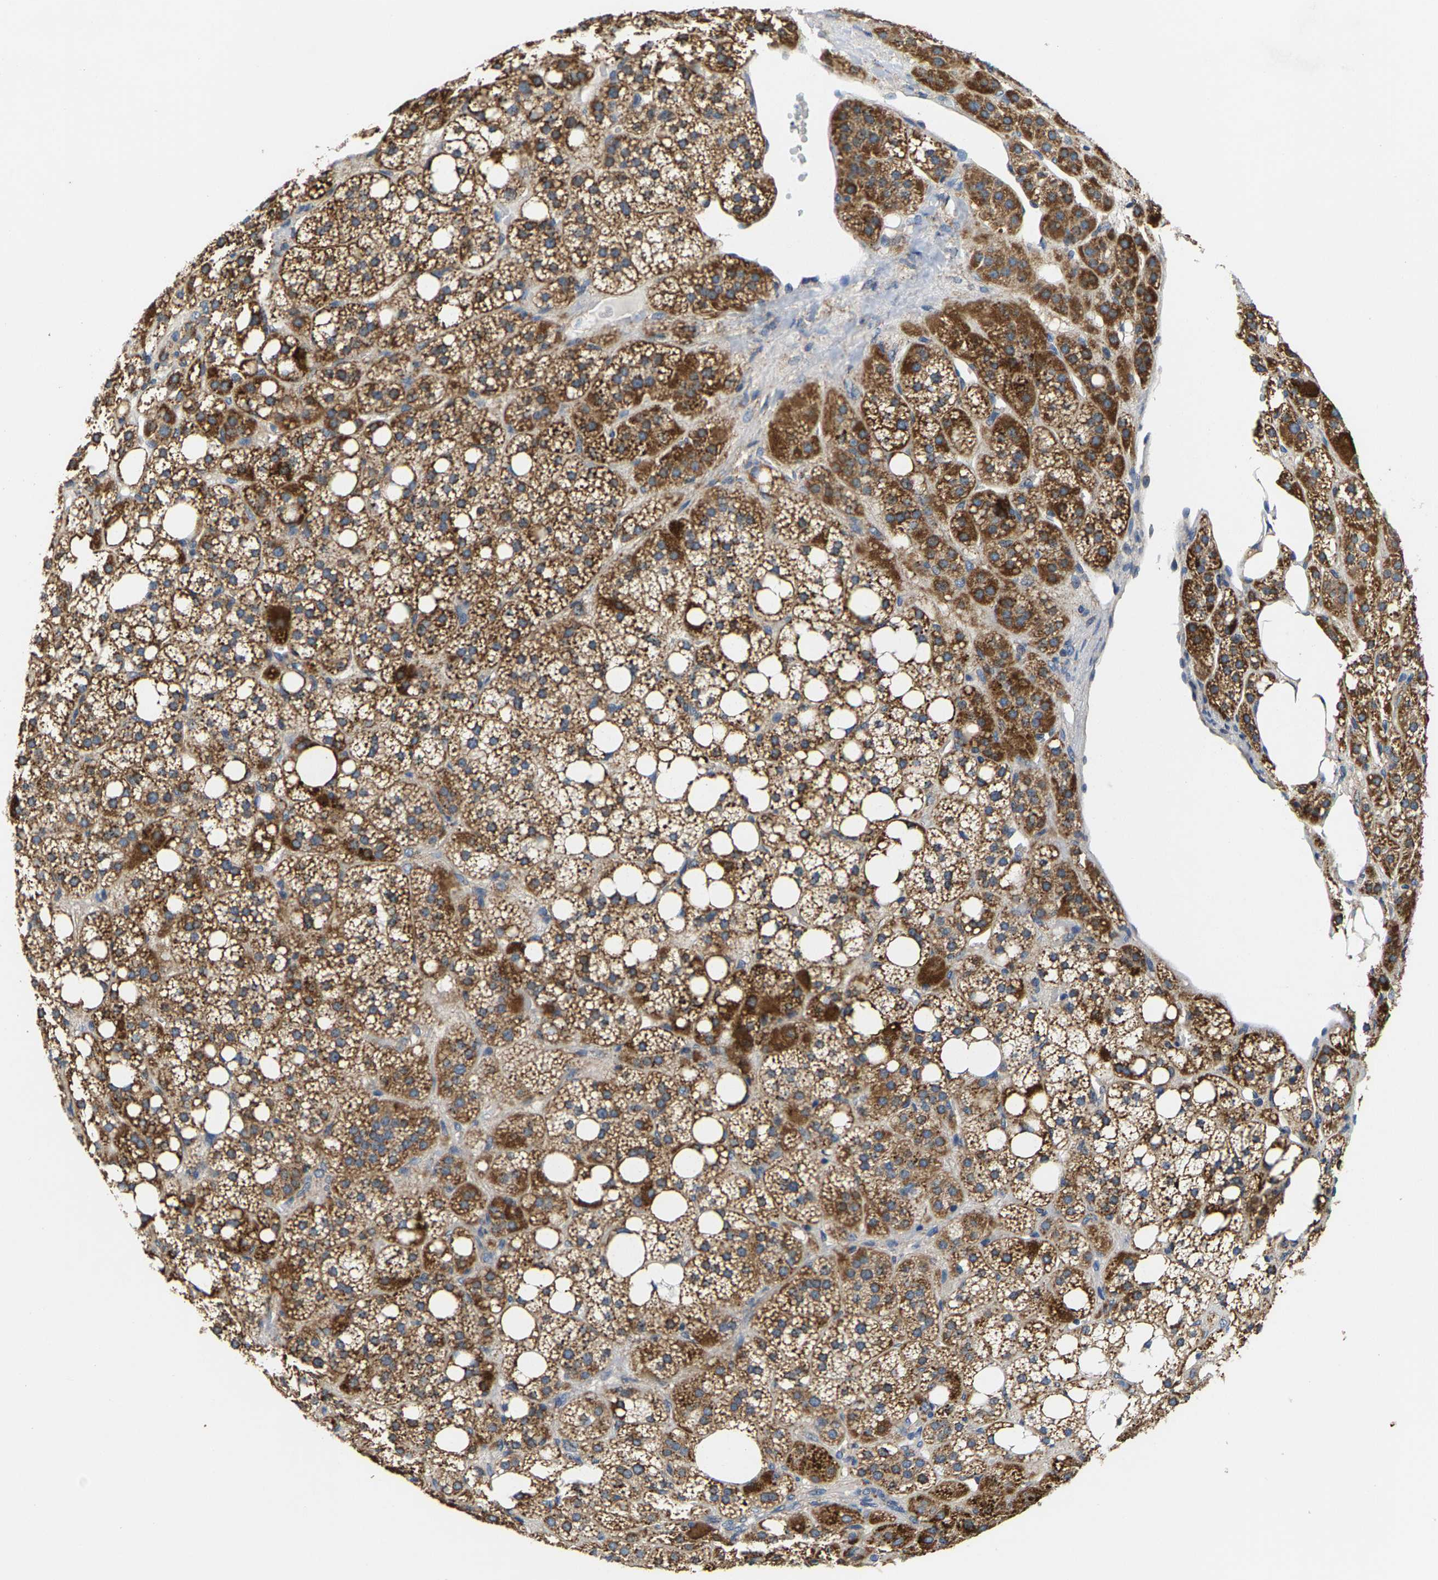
{"staining": {"intensity": "moderate", "quantity": ">75%", "location": "cytoplasmic/membranous"}, "tissue": "adrenal gland", "cell_type": "Glandular cells", "image_type": "normal", "snomed": [{"axis": "morphology", "description": "Normal tissue, NOS"}, {"axis": "topography", "description": "Adrenal gland"}], "caption": "High-magnification brightfield microscopy of normal adrenal gland stained with DAB (brown) and counterstained with hematoxylin (blue). glandular cells exhibit moderate cytoplasmic/membranous staining is seen in about>75% of cells. (Brightfield microscopy of DAB IHC at high magnification).", "gene": "SHMT2", "patient": {"sex": "female", "age": 59}}